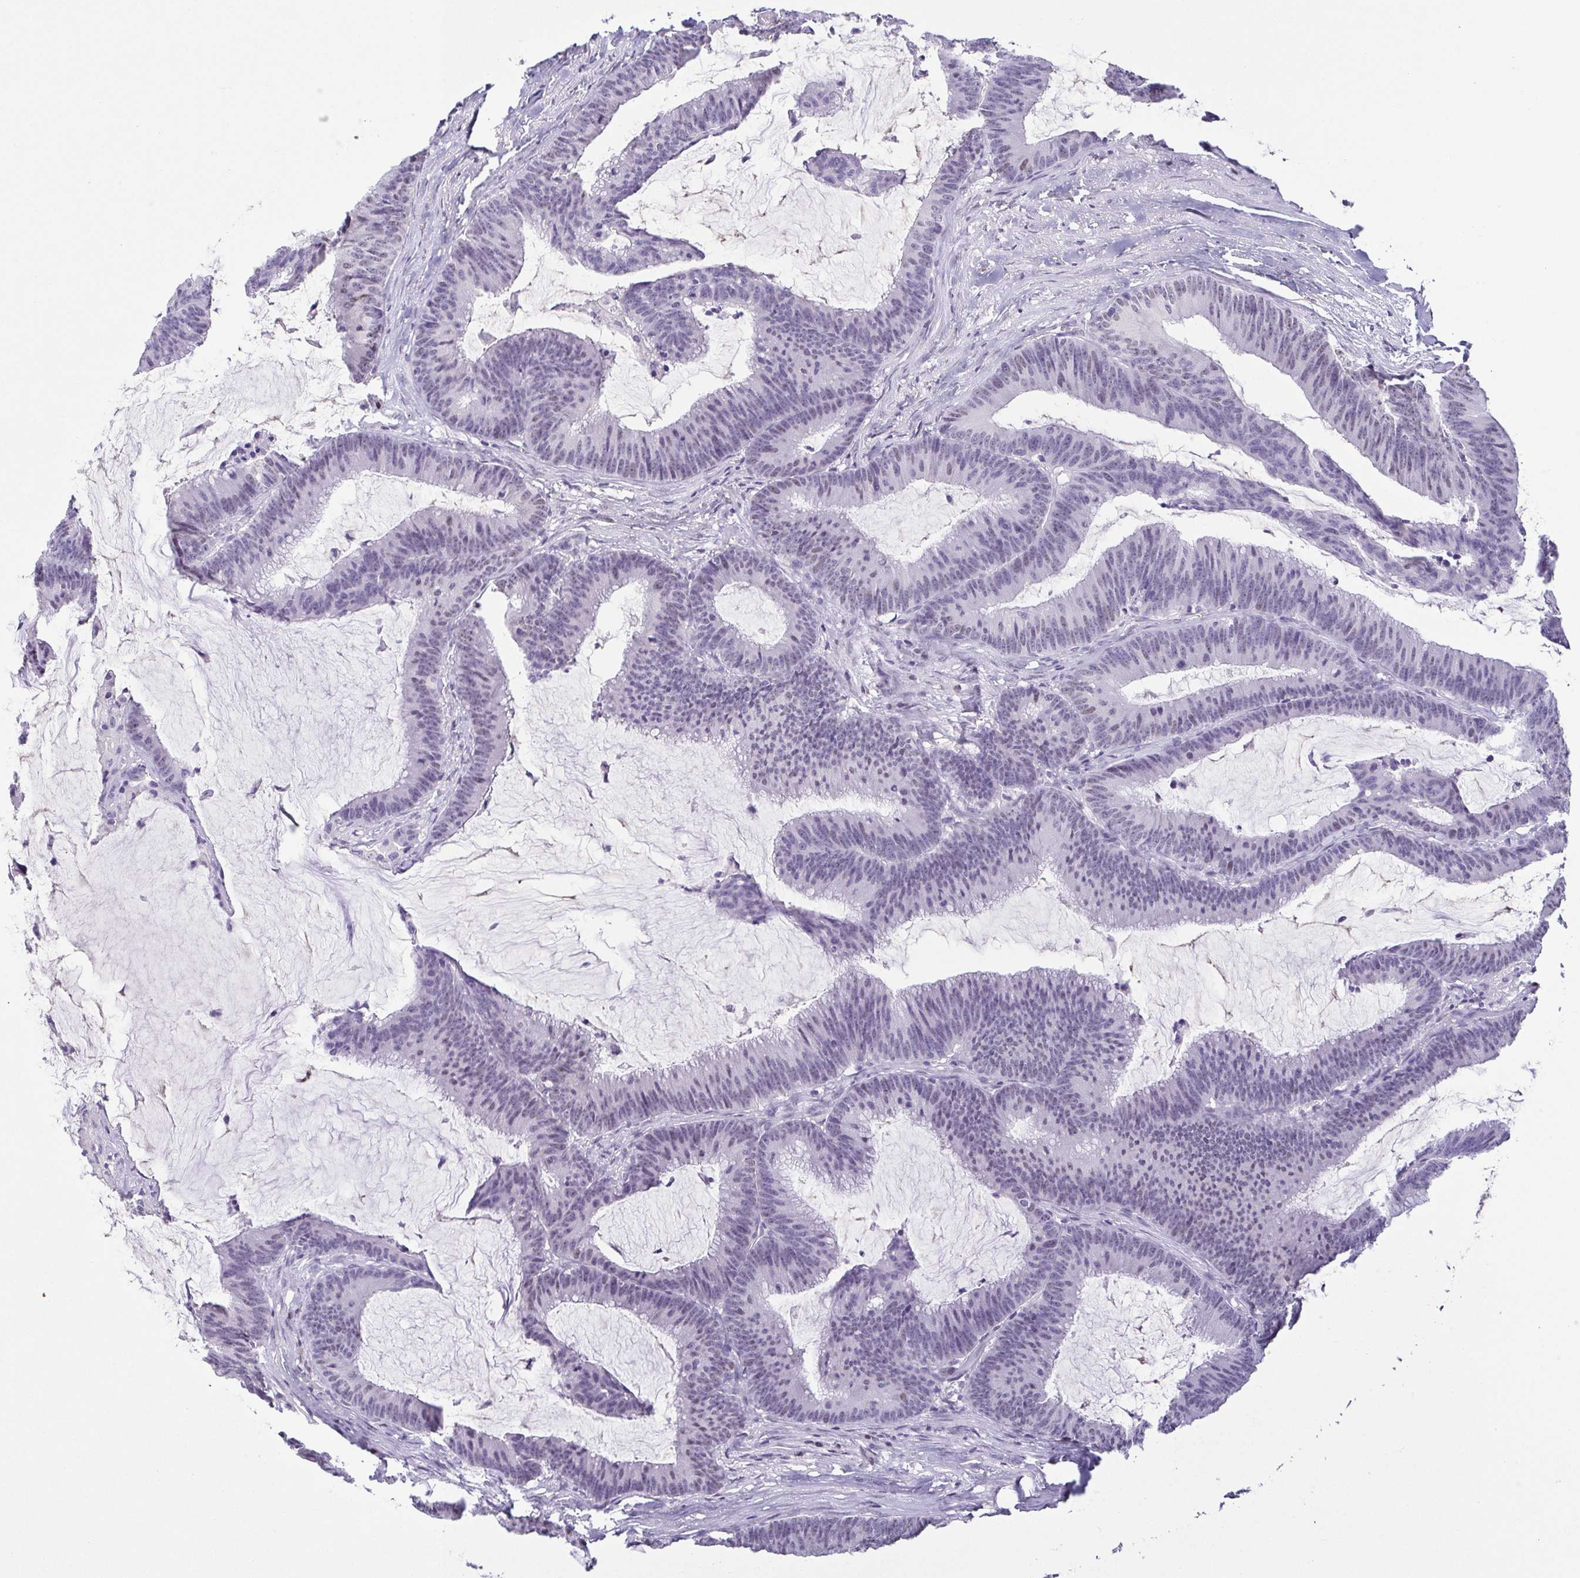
{"staining": {"intensity": "moderate", "quantity": "<25%", "location": "nuclear"}, "tissue": "colorectal cancer", "cell_type": "Tumor cells", "image_type": "cancer", "snomed": [{"axis": "morphology", "description": "Adenocarcinoma, NOS"}, {"axis": "topography", "description": "Colon"}], "caption": "About <25% of tumor cells in human colorectal cancer (adenocarcinoma) exhibit moderate nuclear protein positivity as visualized by brown immunohistochemical staining.", "gene": "TCF3", "patient": {"sex": "female", "age": 78}}